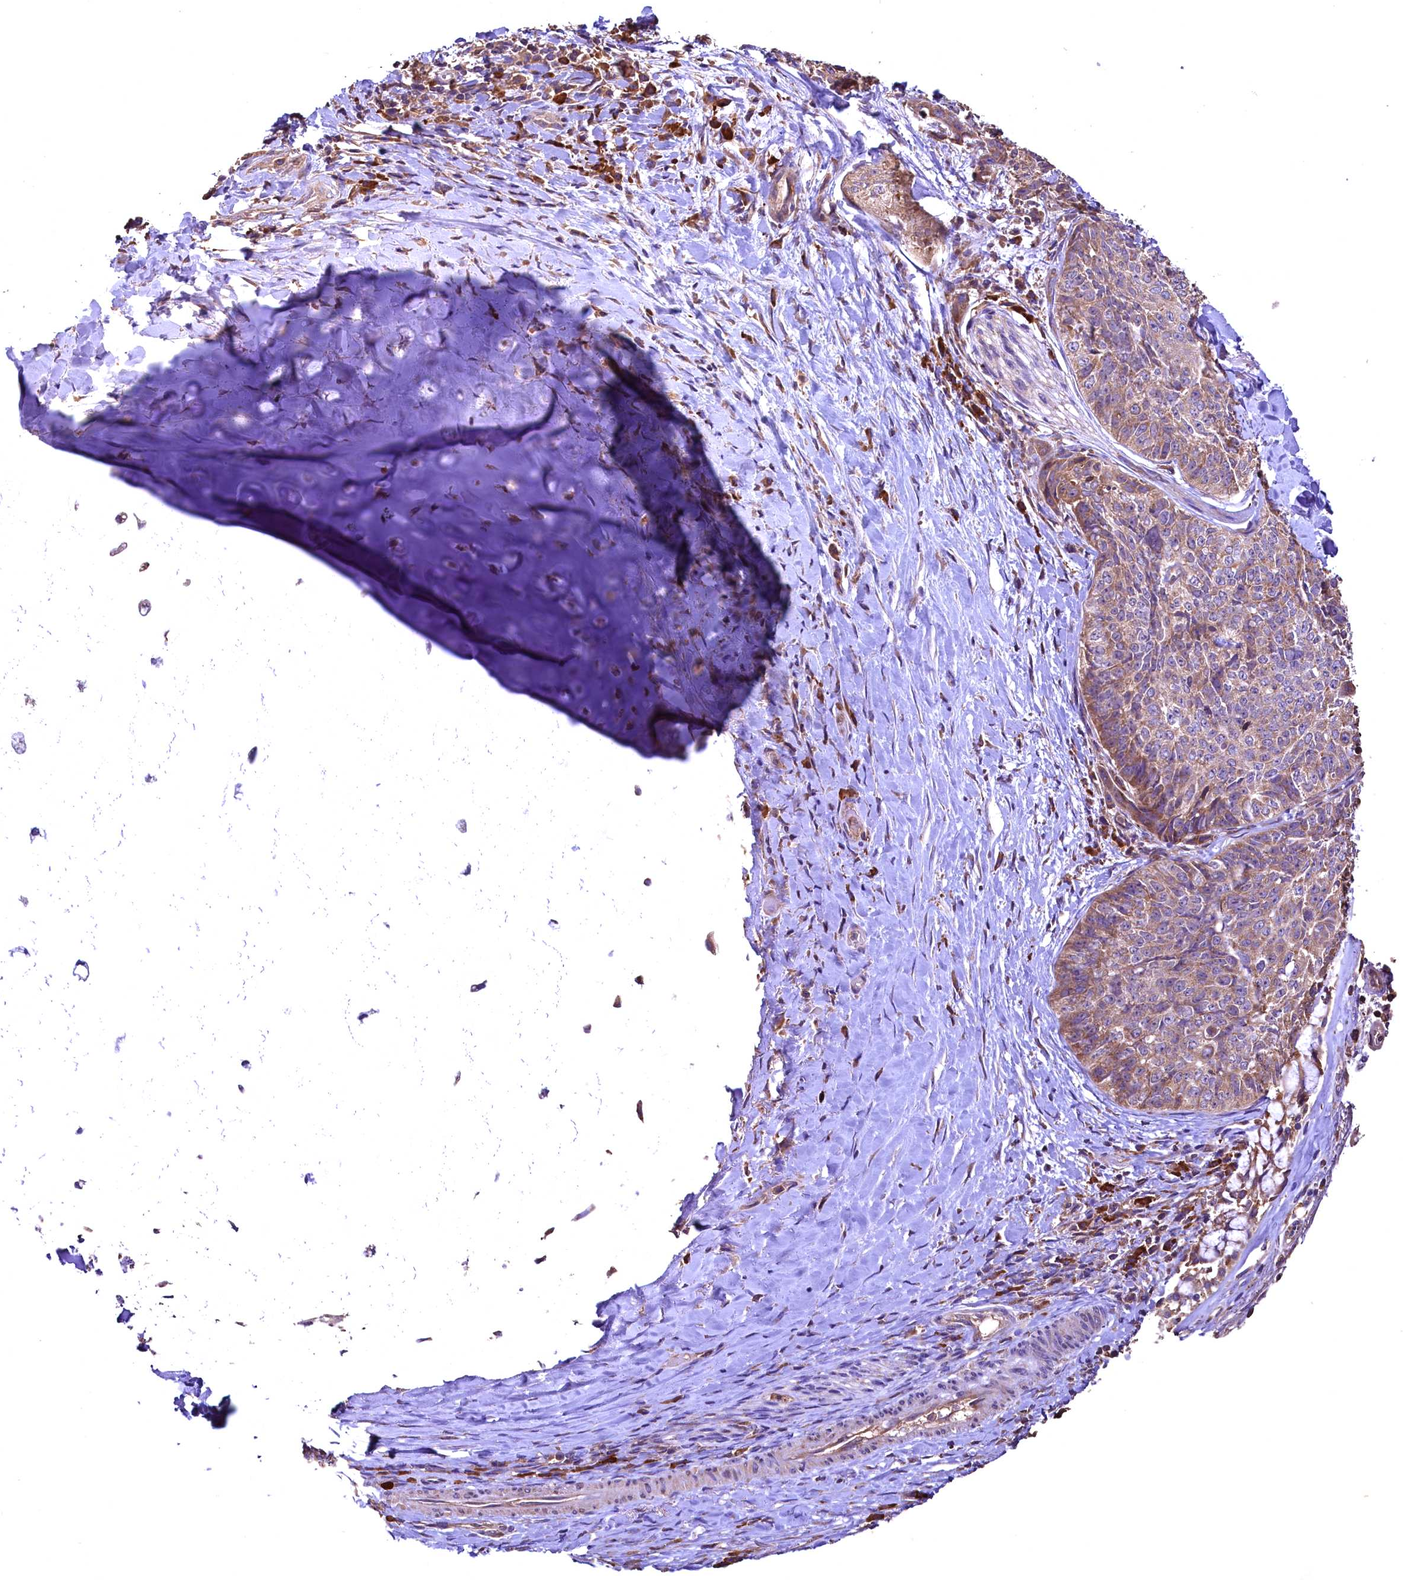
{"staining": {"intensity": "negative", "quantity": "none", "location": "none"}, "tissue": "adipose tissue", "cell_type": "Adipocytes", "image_type": "normal", "snomed": [{"axis": "morphology", "description": "Normal tissue, NOS"}, {"axis": "morphology", "description": "Squamous cell carcinoma, NOS"}, {"axis": "topography", "description": "Bronchus"}, {"axis": "topography", "description": "Lung"}], "caption": "A micrograph of adipose tissue stained for a protein reveals no brown staining in adipocytes. Nuclei are stained in blue.", "gene": "ENKD1", "patient": {"sex": "male", "age": 64}}